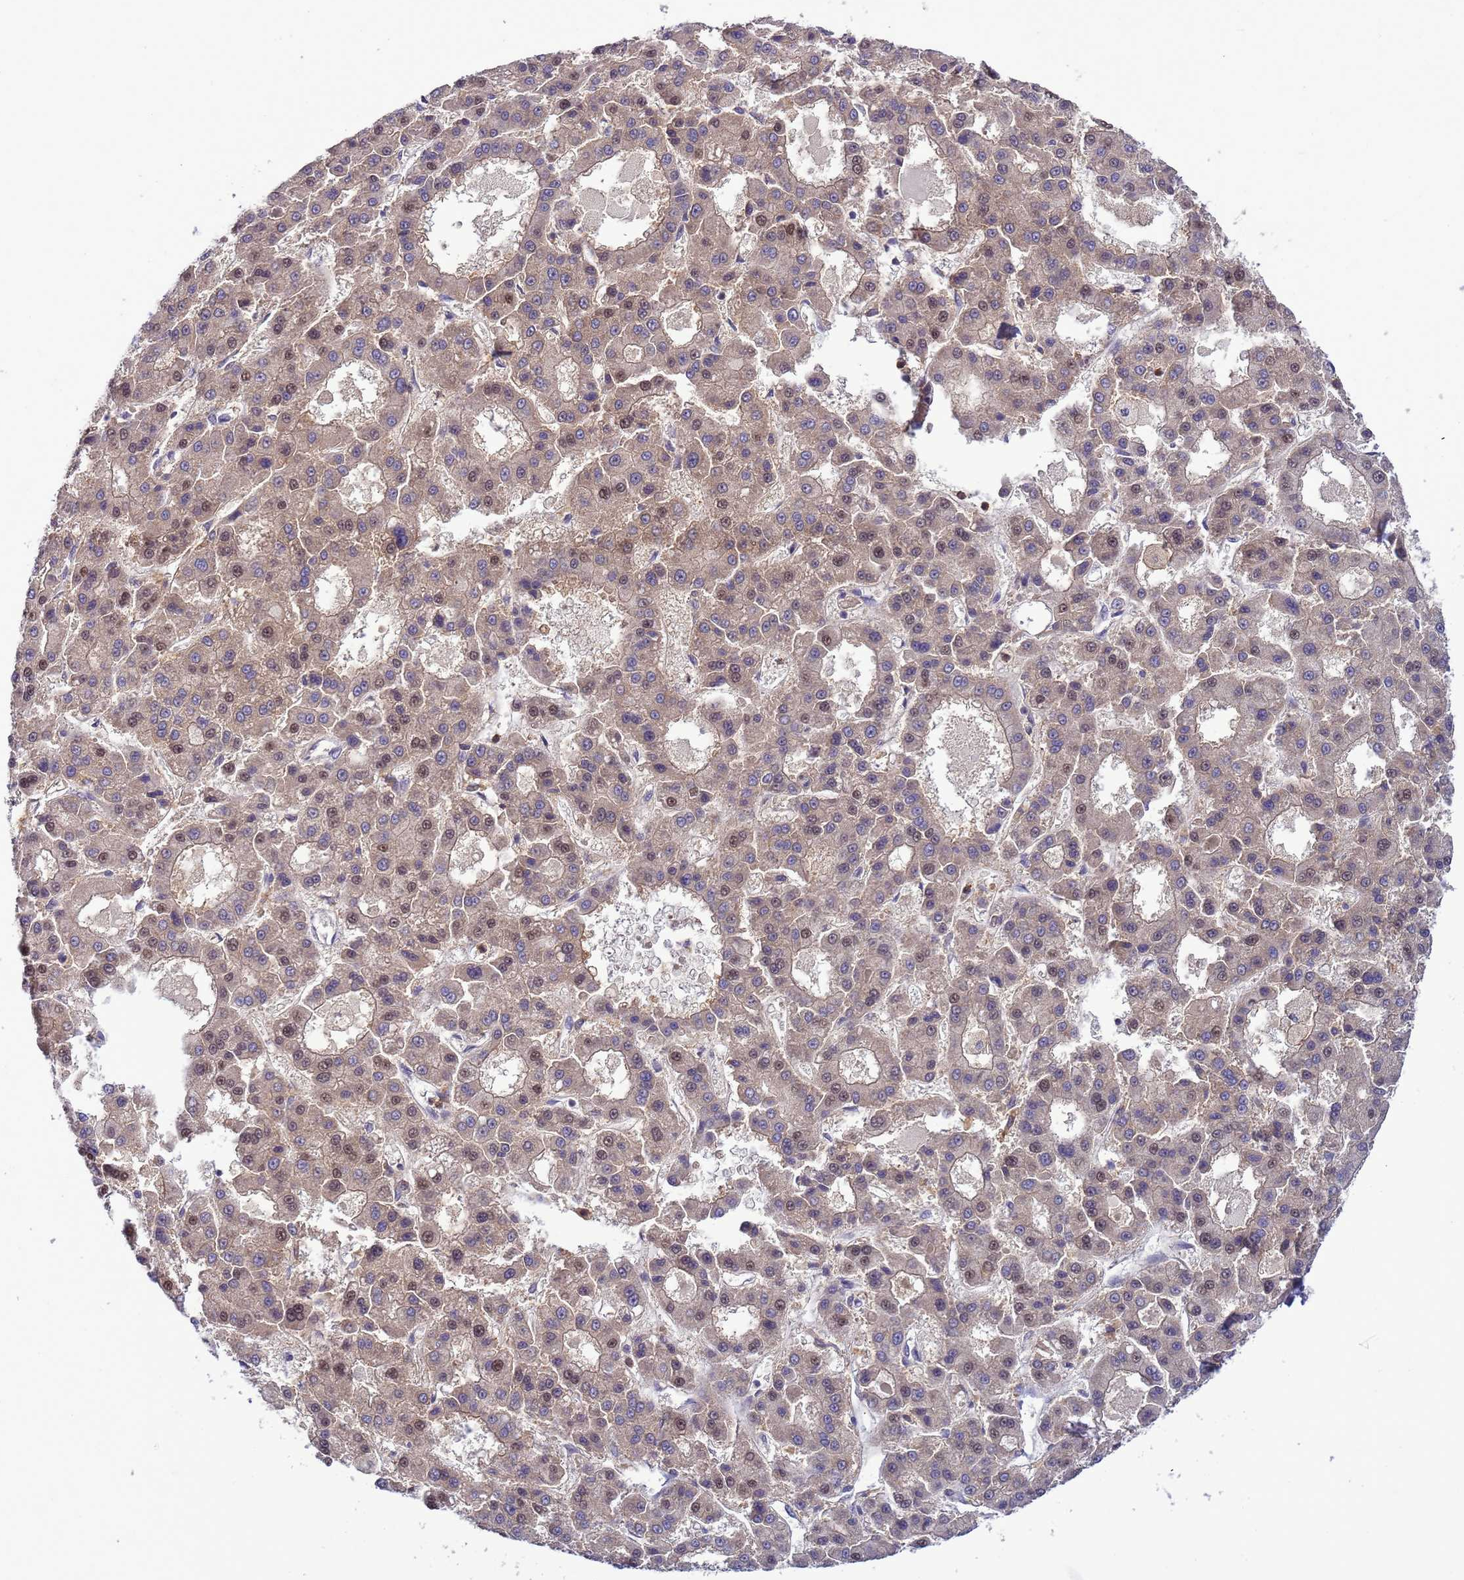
{"staining": {"intensity": "moderate", "quantity": "<25%", "location": "nuclear"}, "tissue": "liver cancer", "cell_type": "Tumor cells", "image_type": "cancer", "snomed": [{"axis": "morphology", "description": "Carcinoma, Hepatocellular, NOS"}, {"axis": "topography", "description": "Liver"}], "caption": "Hepatocellular carcinoma (liver) tissue exhibits moderate nuclear positivity in approximately <25% of tumor cells, visualized by immunohistochemistry.", "gene": "CD53", "patient": {"sex": "male", "age": 70}}